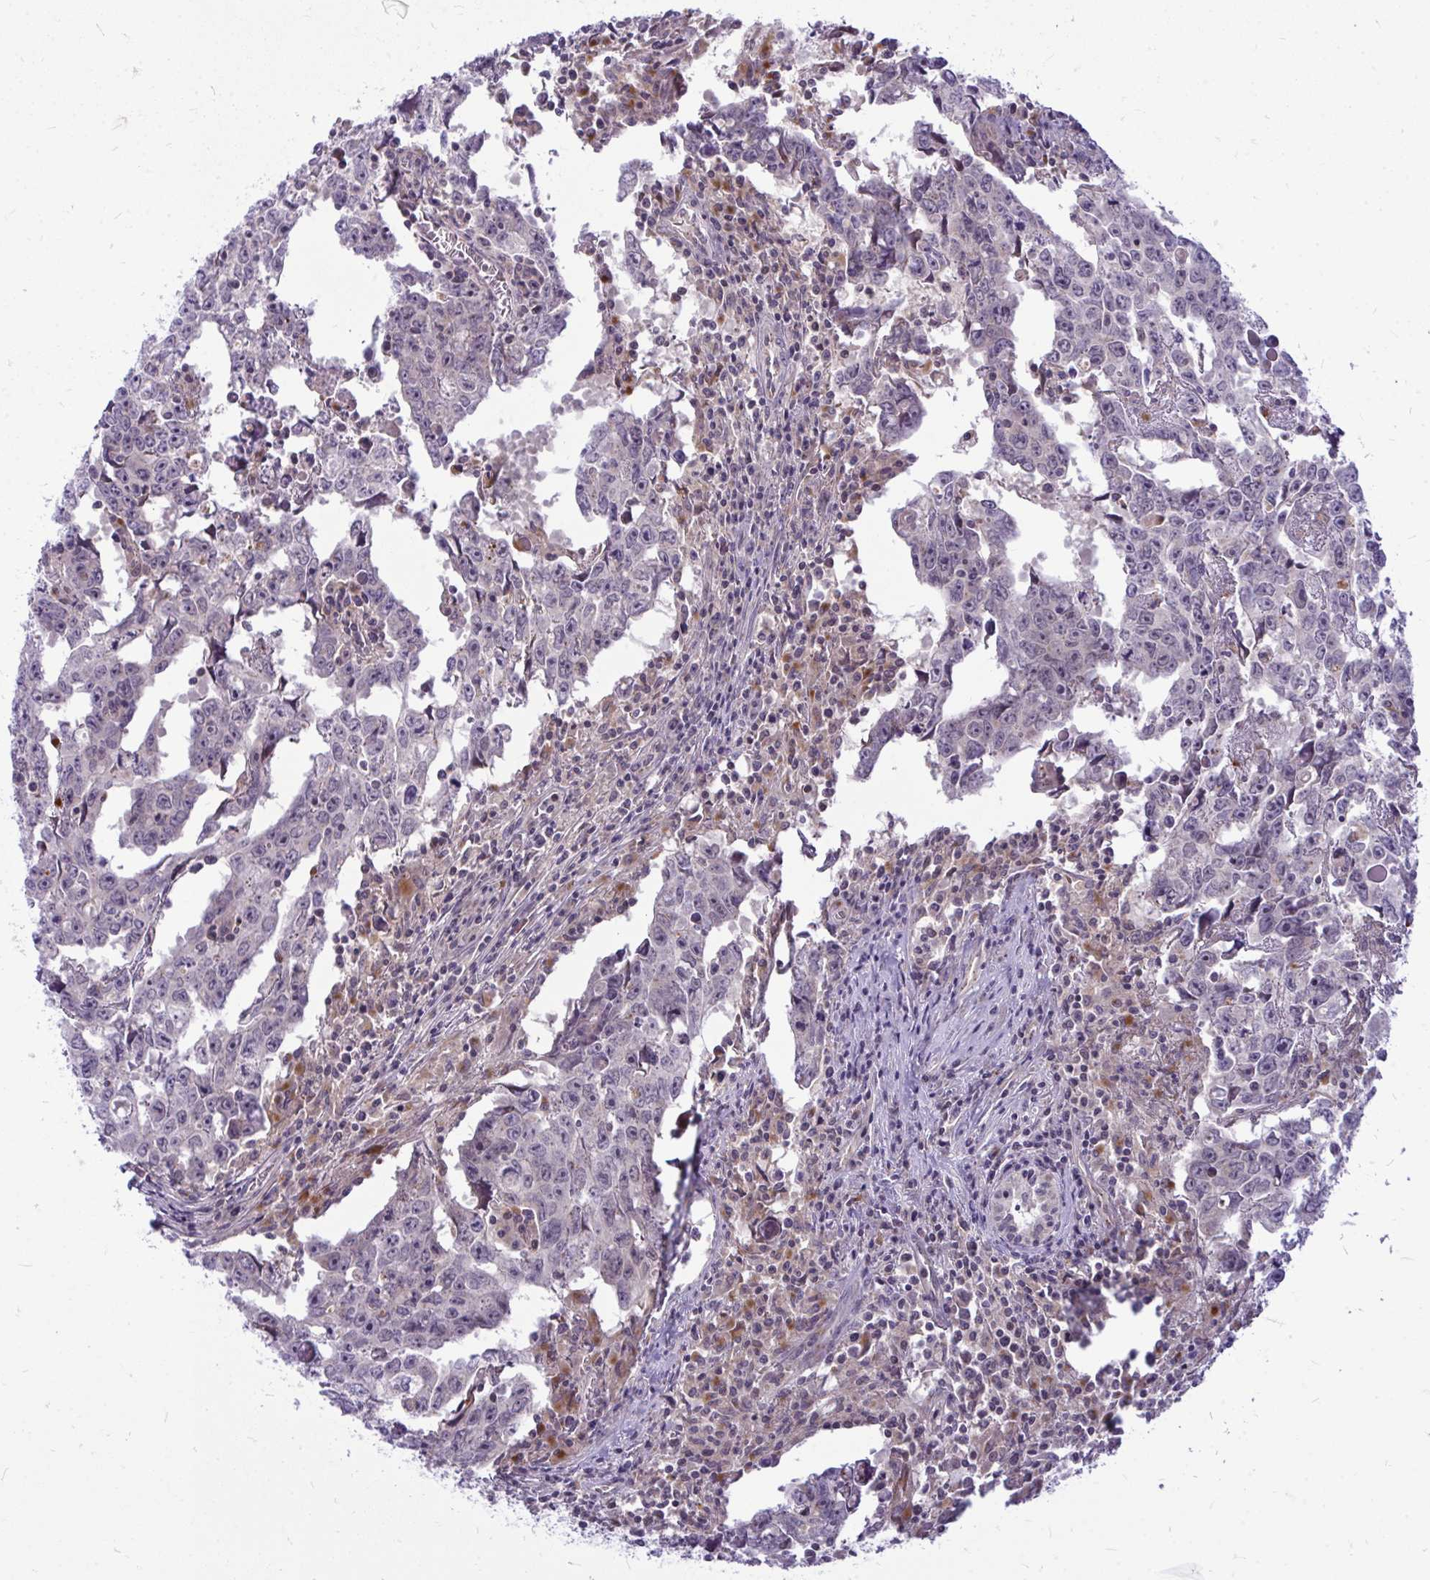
{"staining": {"intensity": "negative", "quantity": "none", "location": "none"}, "tissue": "testis cancer", "cell_type": "Tumor cells", "image_type": "cancer", "snomed": [{"axis": "morphology", "description": "Carcinoma, Embryonal, NOS"}, {"axis": "topography", "description": "Testis"}], "caption": "The micrograph displays no significant expression in tumor cells of testis cancer.", "gene": "ZSCAN25", "patient": {"sex": "male", "age": 22}}